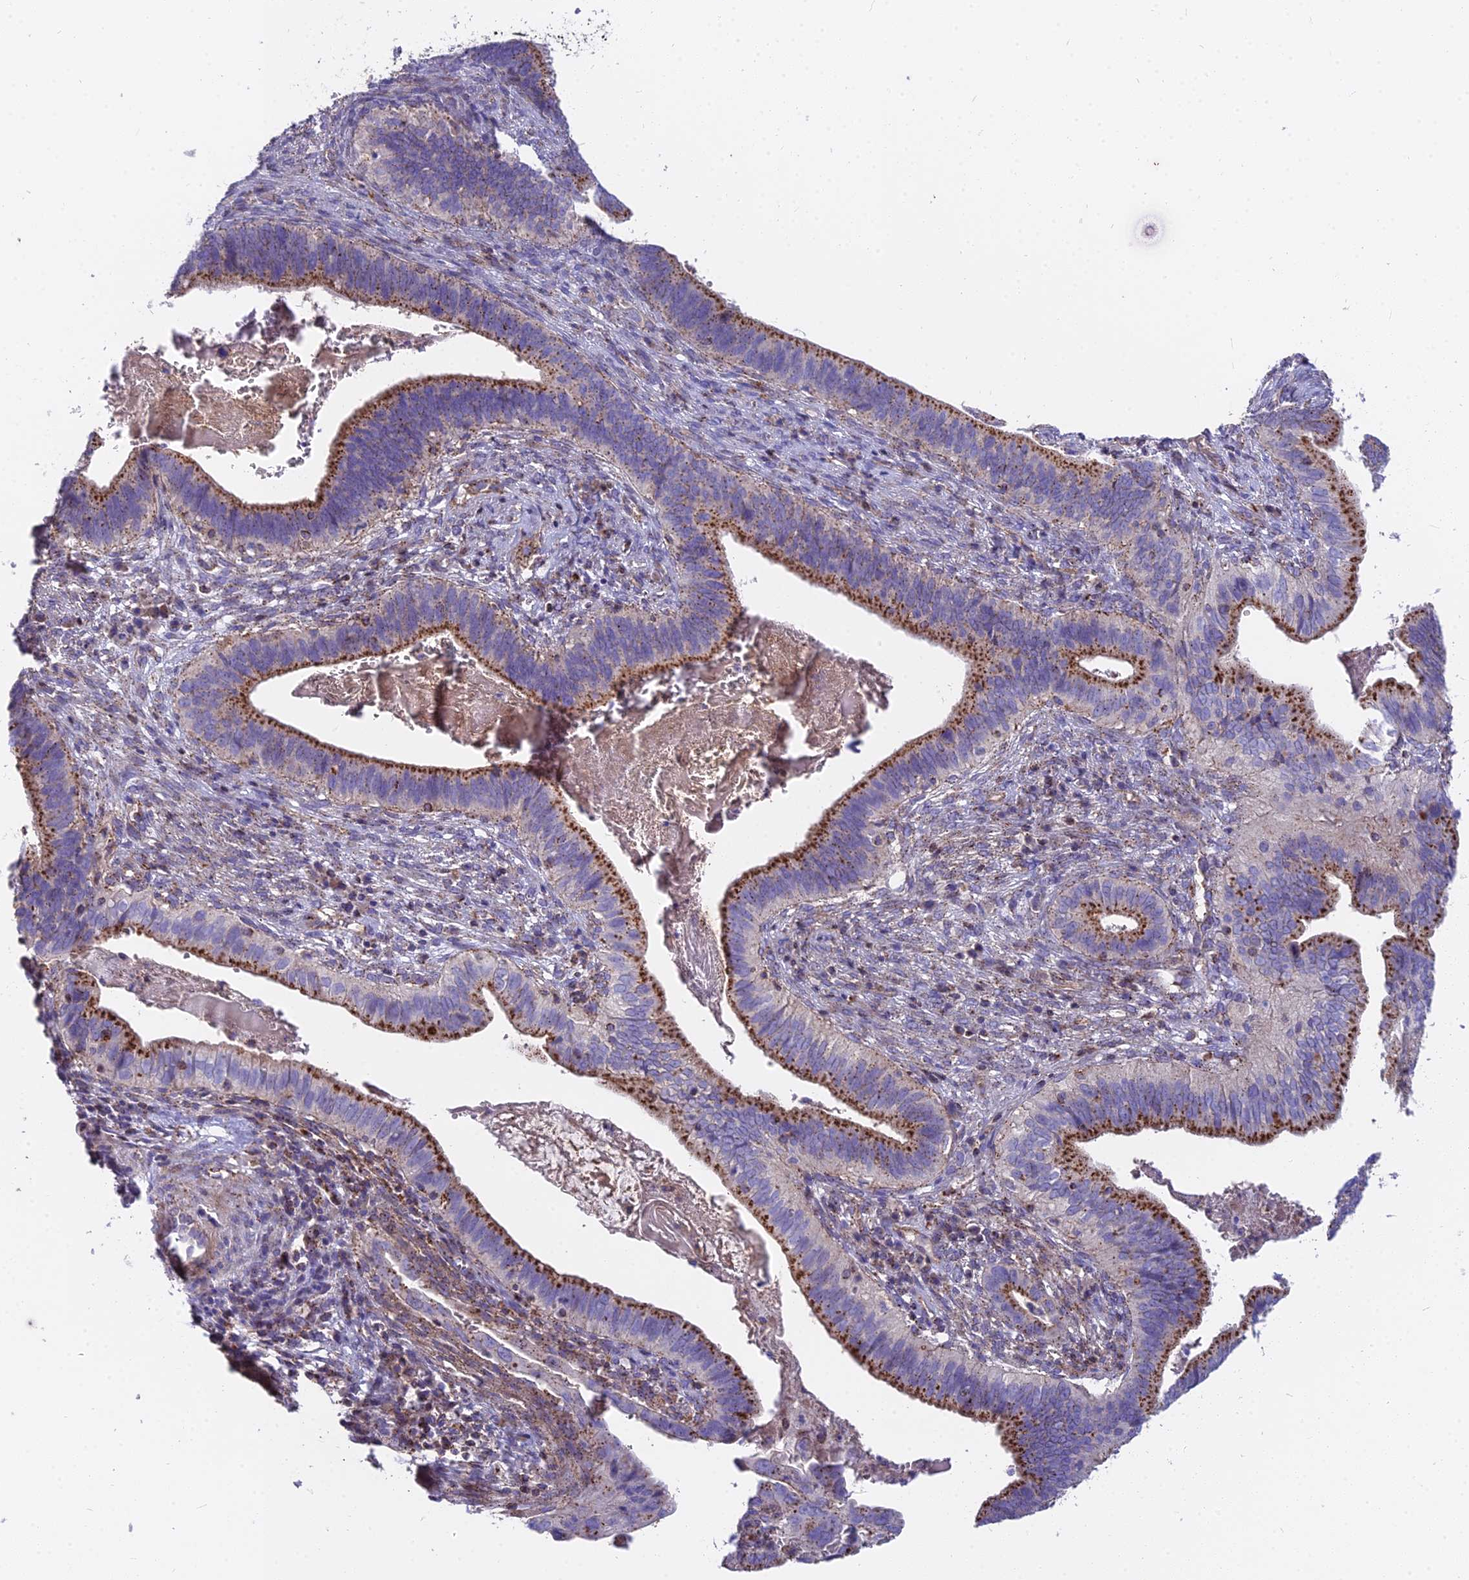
{"staining": {"intensity": "moderate", "quantity": ">75%", "location": "cytoplasmic/membranous"}, "tissue": "cervical cancer", "cell_type": "Tumor cells", "image_type": "cancer", "snomed": [{"axis": "morphology", "description": "Adenocarcinoma, NOS"}, {"axis": "topography", "description": "Cervix"}], "caption": "Protein analysis of adenocarcinoma (cervical) tissue displays moderate cytoplasmic/membranous staining in approximately >75% of tumor cells.", "gene": "FRMPD1", "patient": {"sex": "female", "age": 42}}